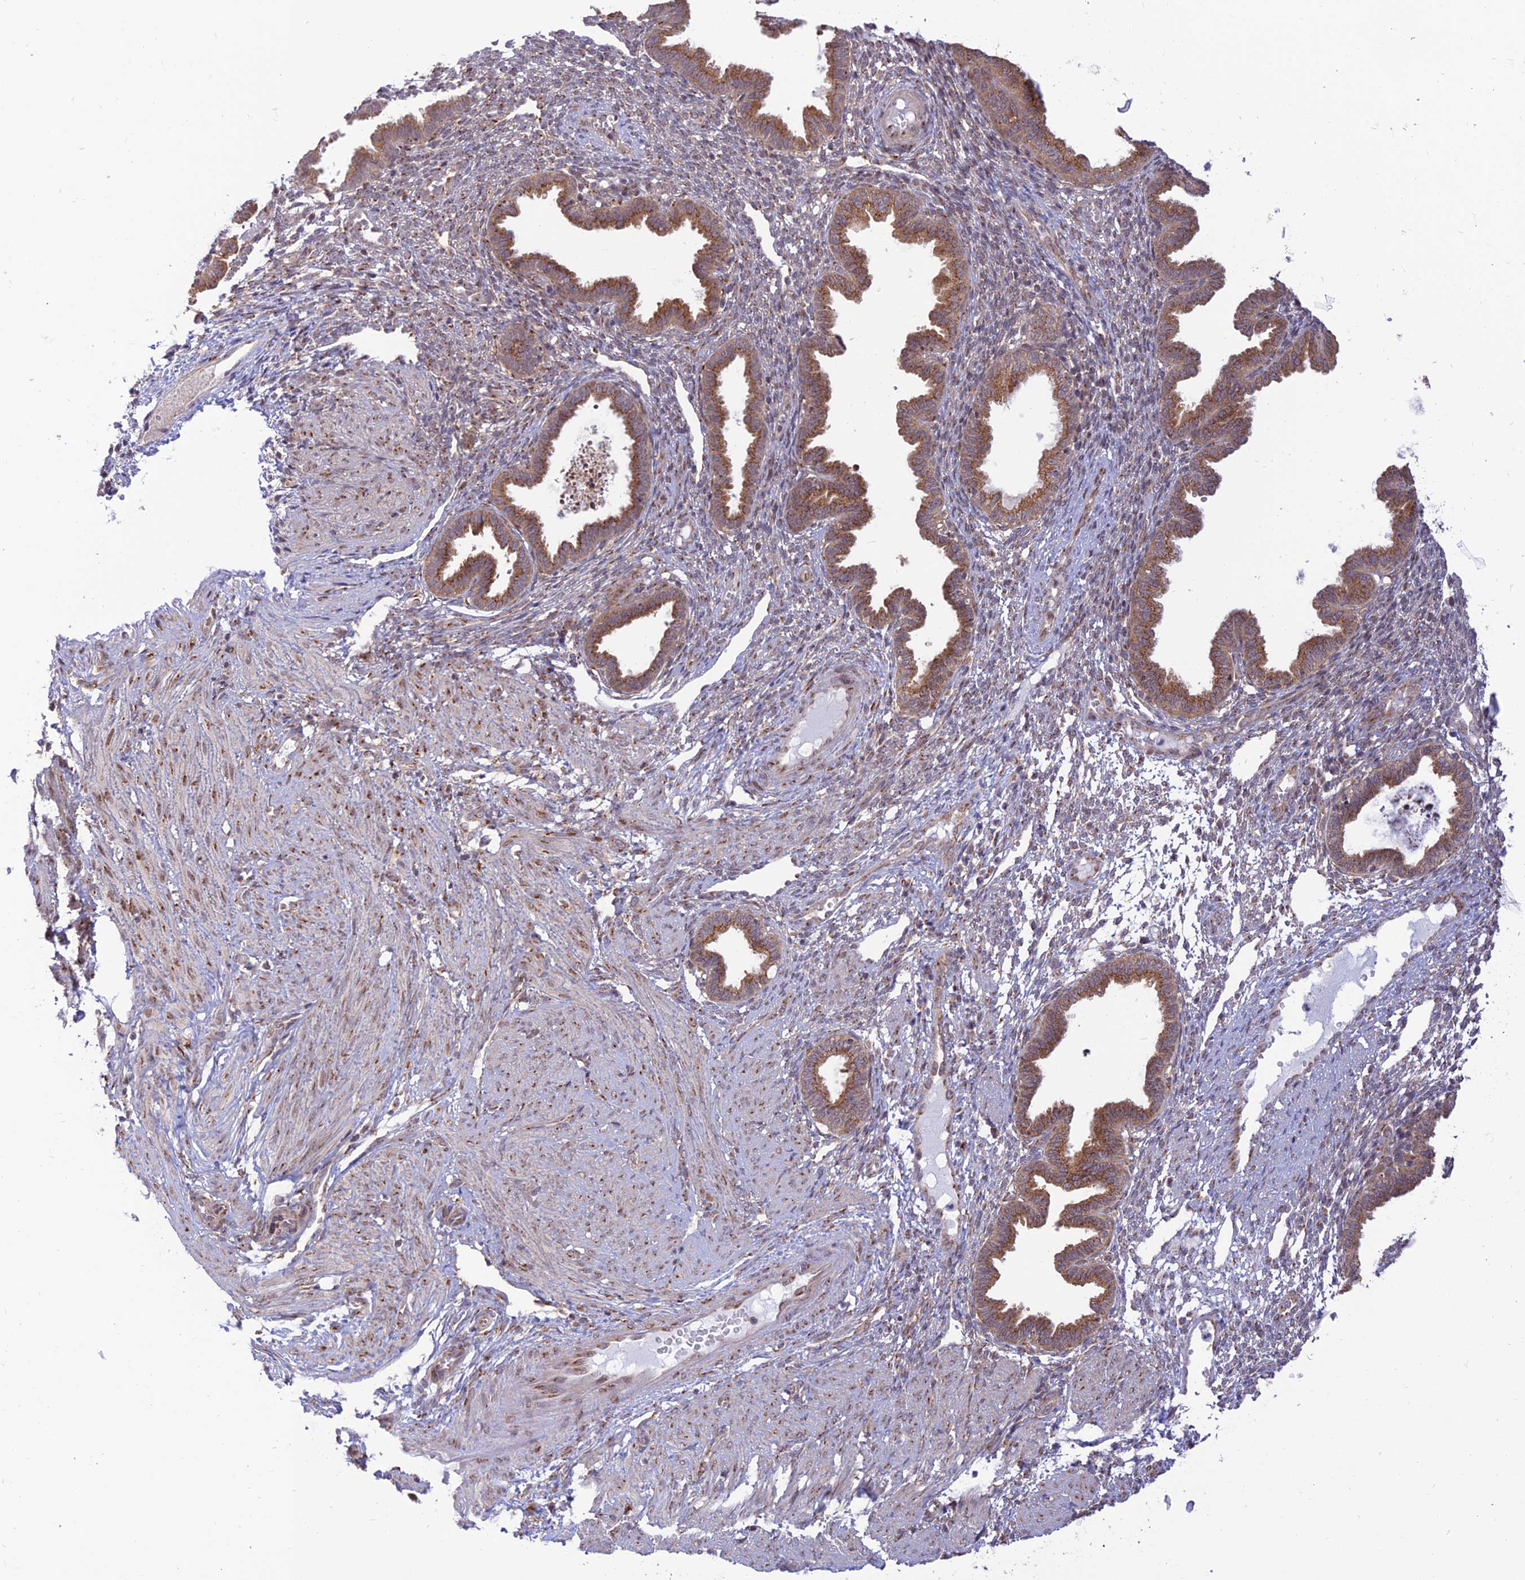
{"staining": {"intensity": "negative", "quantity": "none", "location": "none"}, "tissue": "endometrium", "cell_type": "Cells in endometrial stroma", "image_type": "normal", "snomed": [{"axis": "morphology", "description": "Normal tissue, NOS"}, {"axis": "topography", "description": "Endometrium"}], "caption": "DAB (3,3'-diaminobenzidine) immunohistochemical staining of unremarkable endometrium shows no significant positivity in cells in endometrial stroma.", "gene": "GOLGA3", "patient": {"sex": "female", "age": 33}}